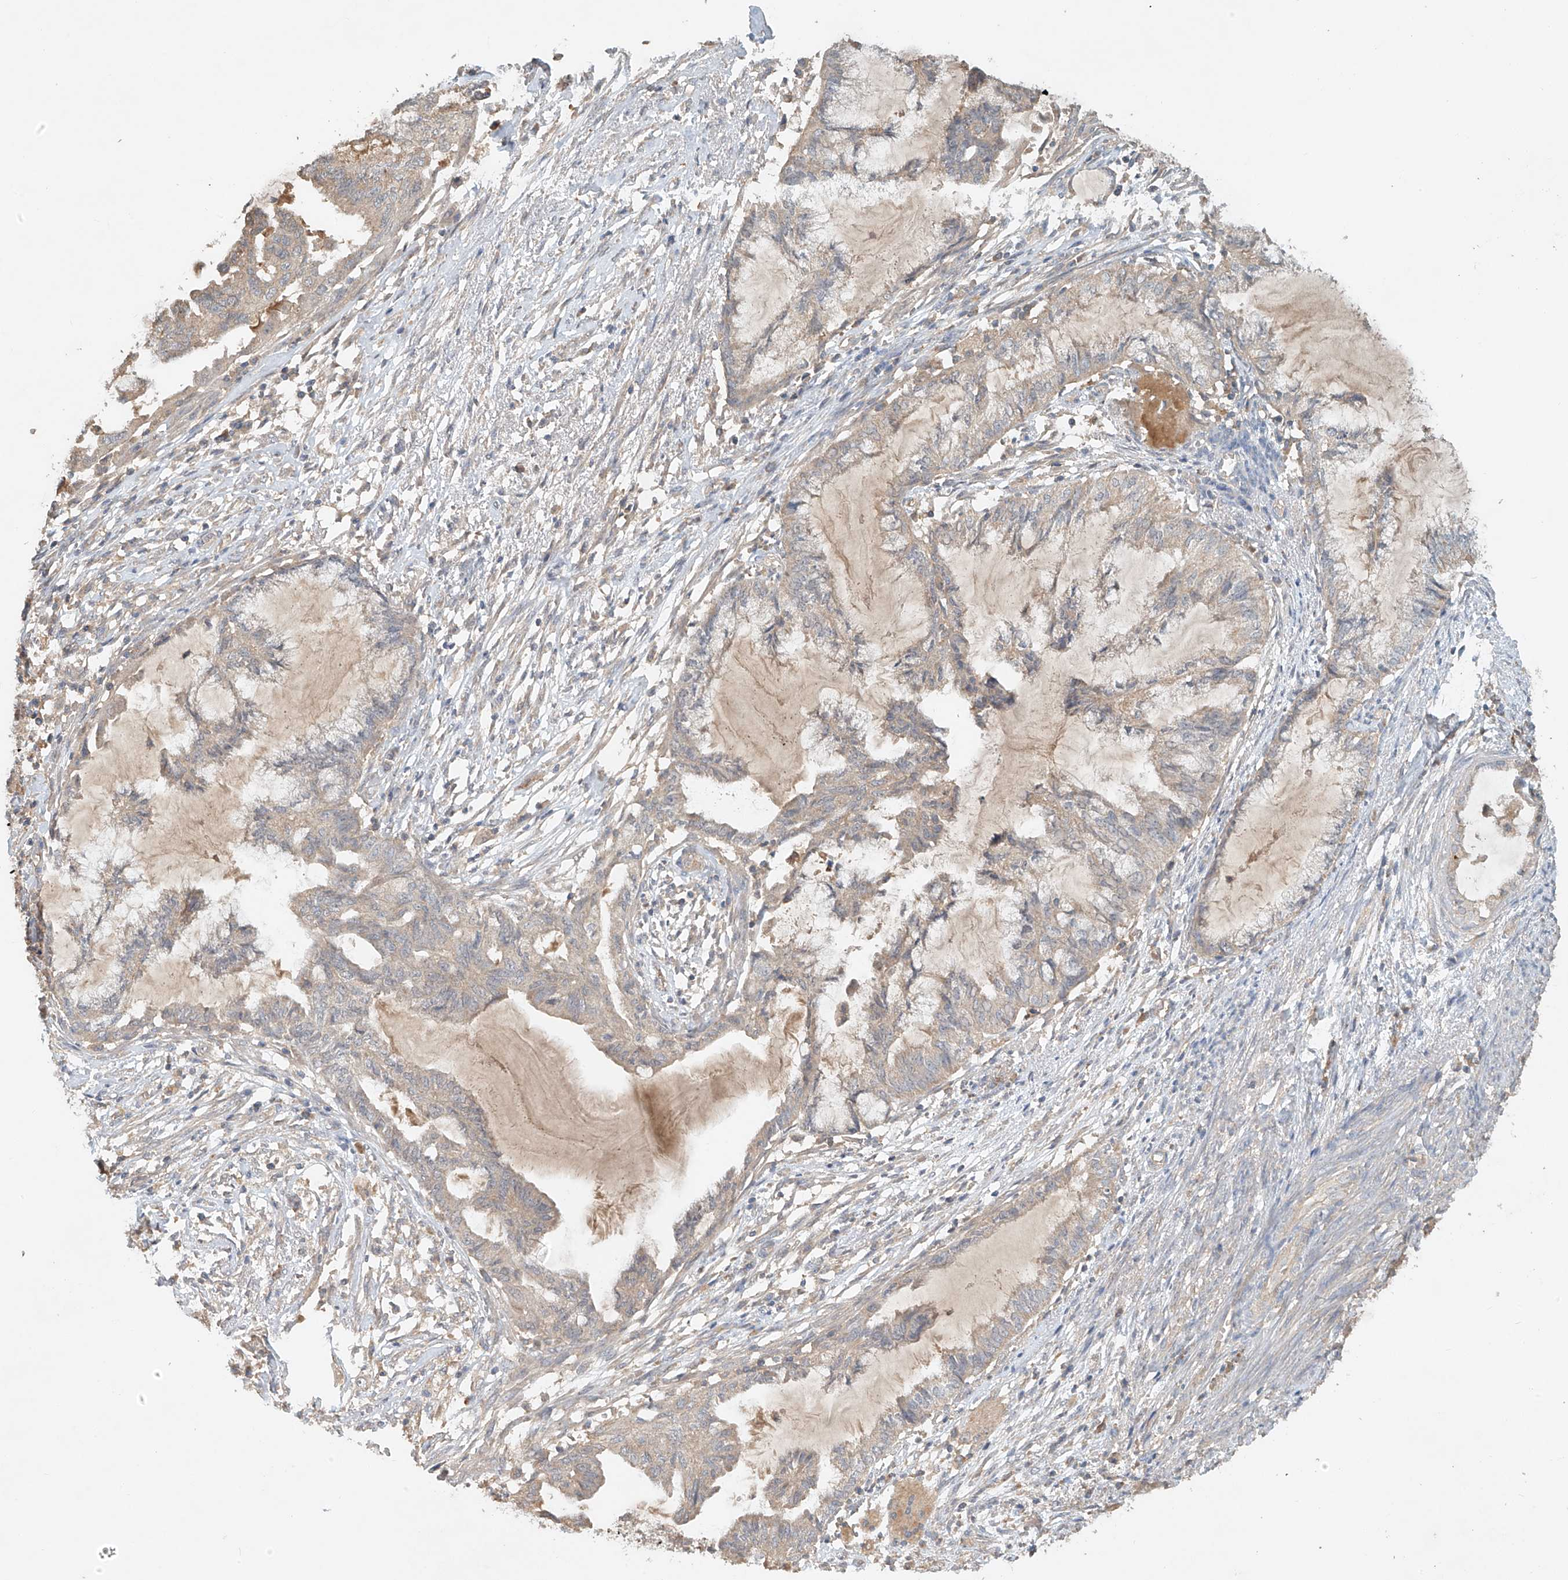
{"staining": {"intensity": "negative", "quantity": "none", "location": "none"}, "tissue": "endometrial cancer", "cell_type": "Tumor cells", "image_type": "cancer", "snomed": [{"axis": "morphology", "description": "Adenocarcinoma, NOS"}, {"axis": "topography", "description": "Endometrium"}], "caption": "Immunohistochemistry (IHC) image of endometrial cancer stained for a protein (brown), which reveals no staining in tumor cells. (DAB IHC visualized using brightfield microscopy, high magnification).", "gene": "GNB1L", "patient": {"sex": "female", "age": 86}}